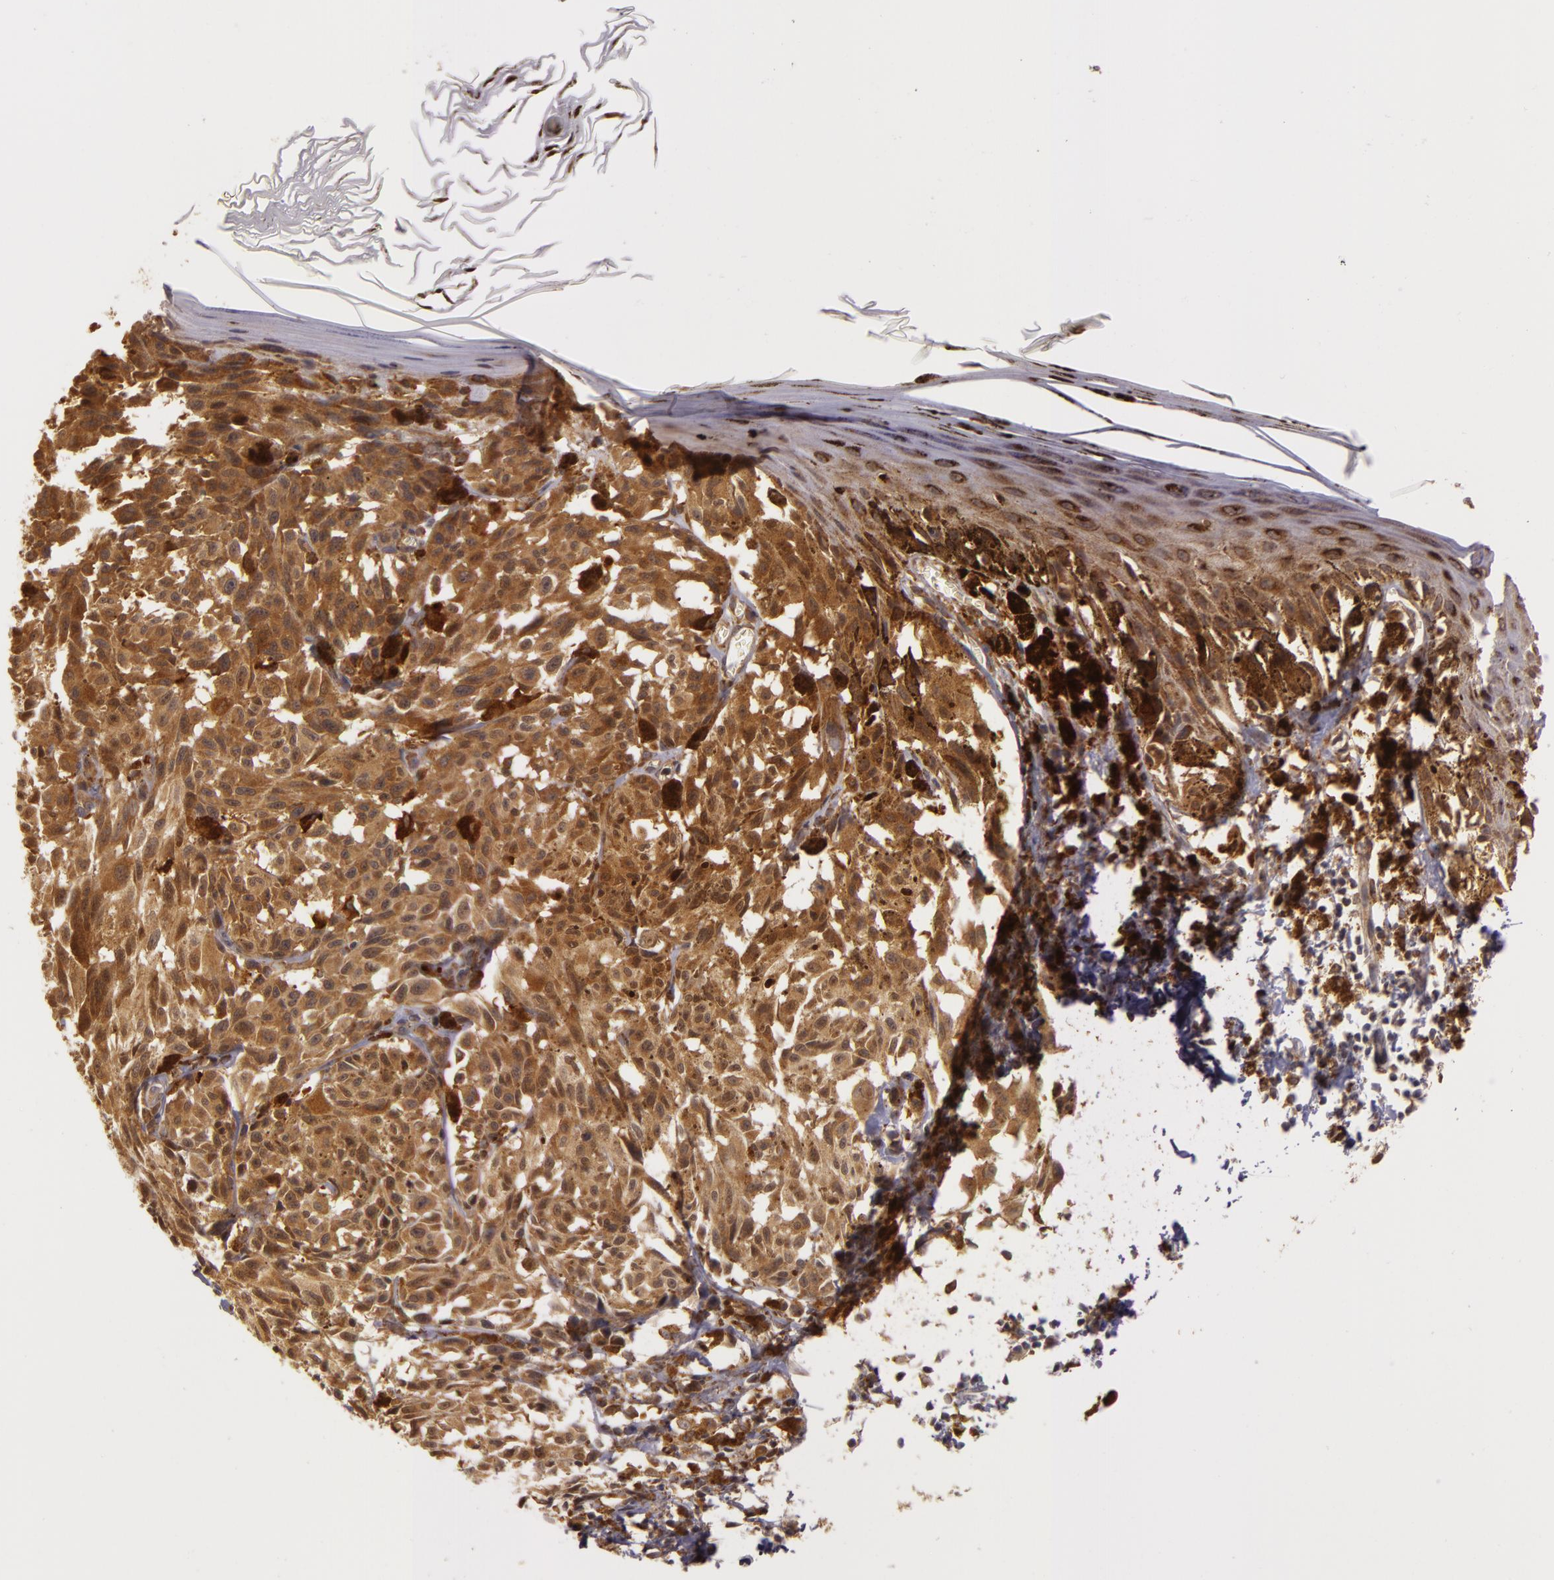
{"staining": {"intensity": "moderate", "quantity": ">75%", "location": "cytoplasmic/membranous"}, "tissue": "melanoma", "cell_type": "Tumor cells", "image_type": "cancer", "snomed": [{"axis": "morphology", "description": "Malignant melanoma, NOS"}, {"axis": "topography", "description": "Skin"}], "caption": "Melanoma stained with IHC exhibits moderate cytoplasmic/membranous expression in about >75% of tumor cells.", "gene": "PPP1R3F", "patient": {"sex": "female", "age": 72}}